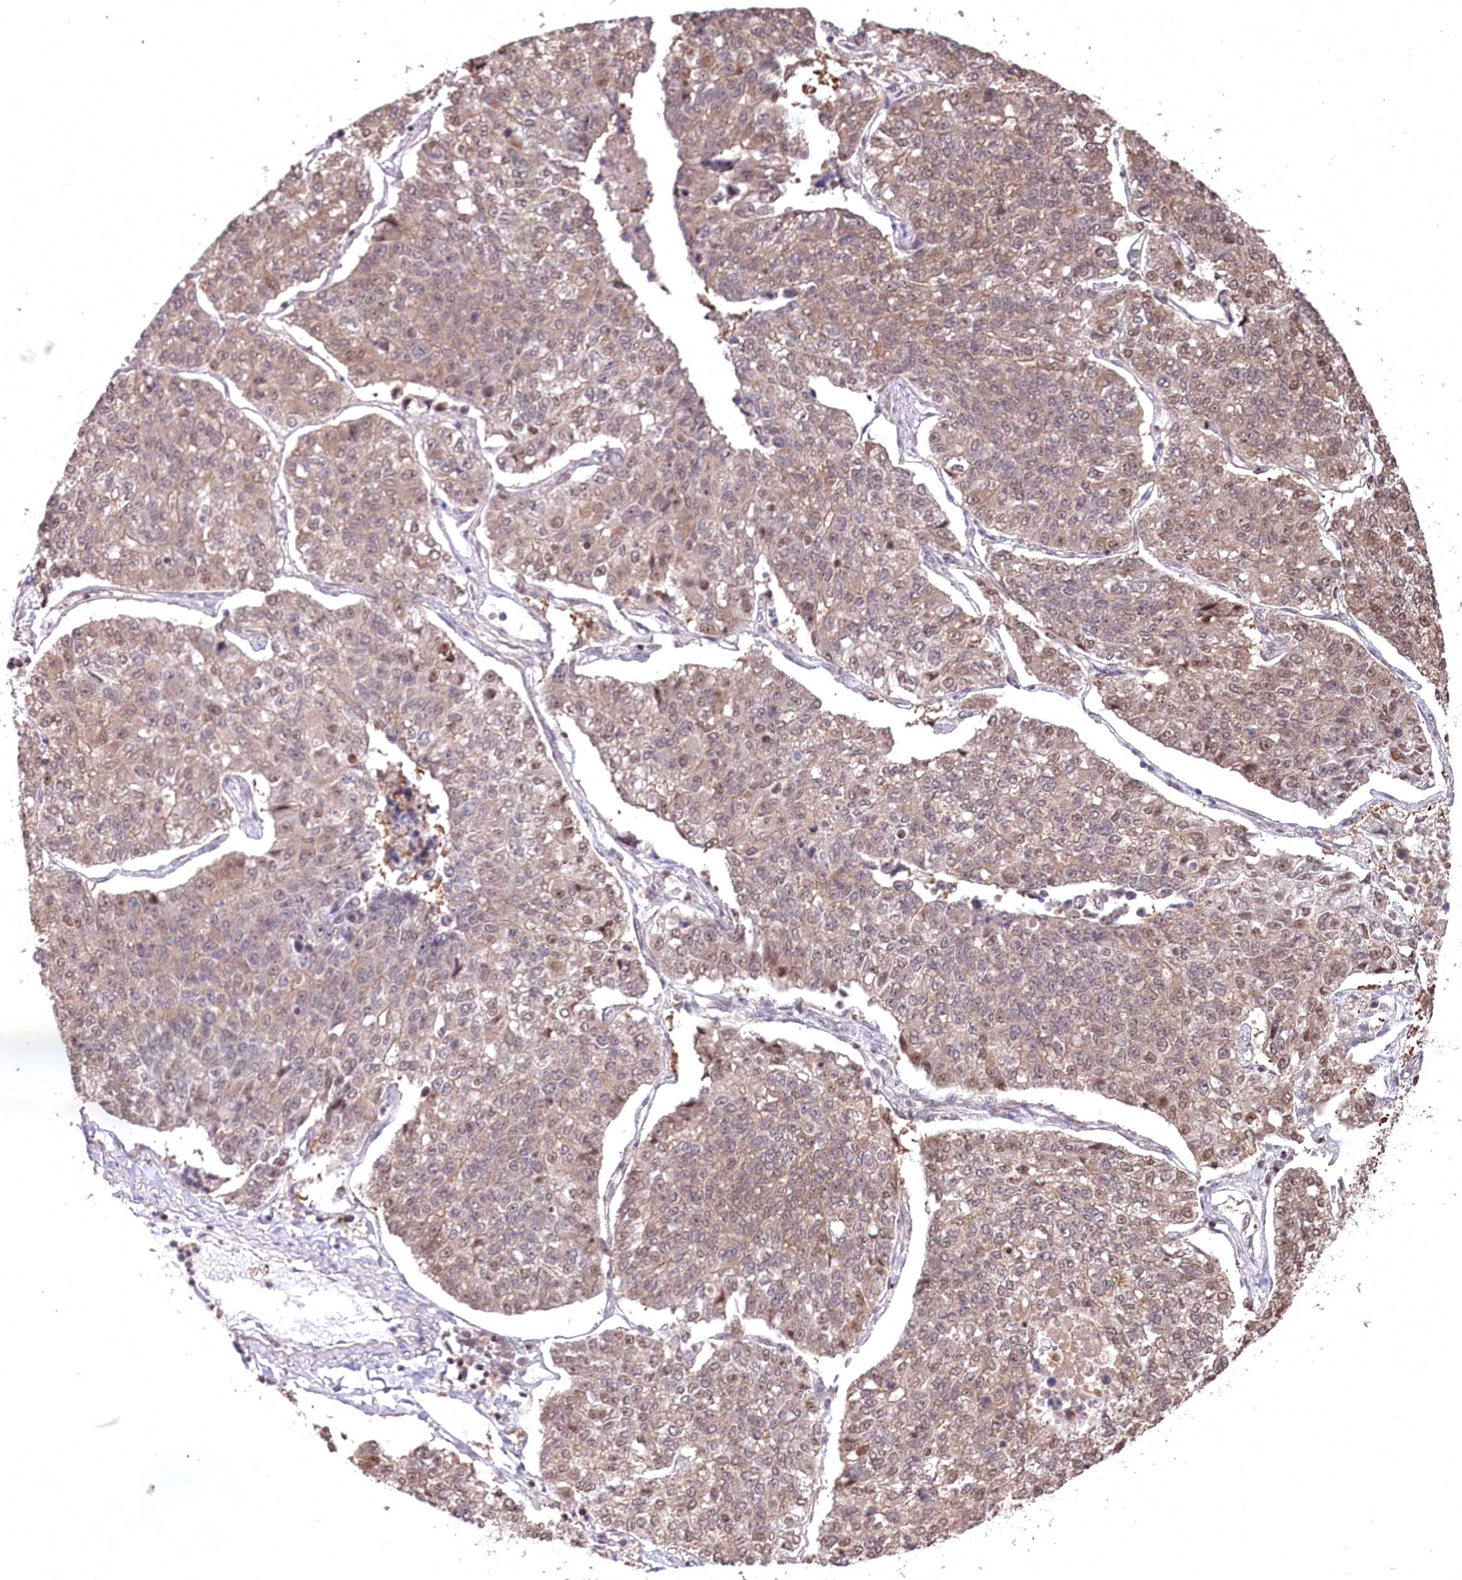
{"staining": {"intensity": "moderate", "quantity": "25%-75%", "location": "nuclear"}, "tissue": "lung cancer", "cell_type": "Tumor cells", "image_type": "cancer", "snomed": [{"axis": "morphology", "description": "Adenocarcinoma, NOS"}, {"axis": "topography", "description": "Lung"}], "caption": "Adenocarcinoma (lung) stained with a protein marker reveals moderate staining in tumor cells.", "gene": "CCSER2", "patient": {"sex": "male", "age": 49}}